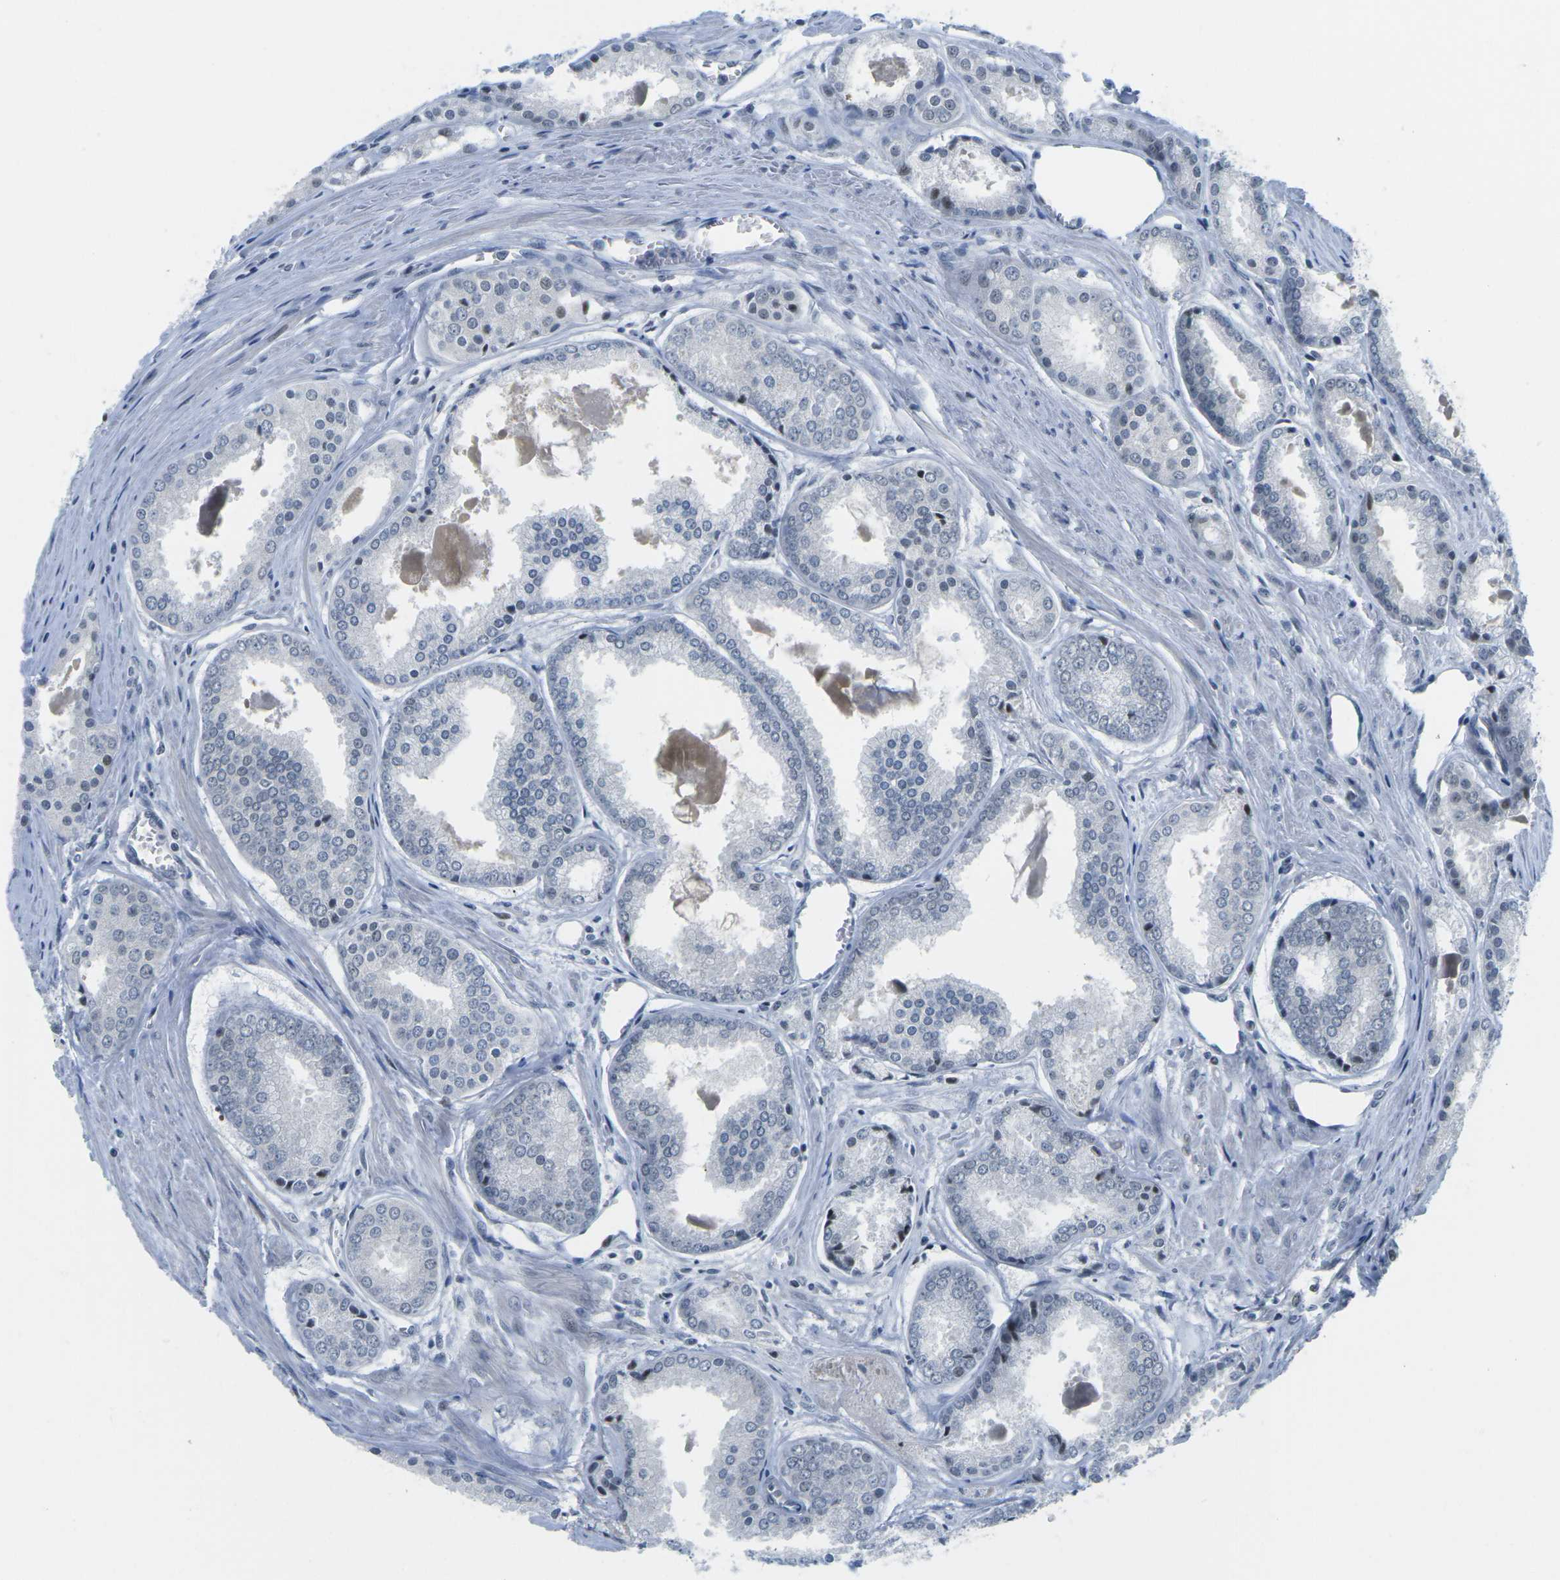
{"staining": {"intensity": "weak", "quantity": "<25%", "location": "nuclear"}, "tissue": "prostate cancer", "cell_type": "Tumor cells", "image_type": "cancer", "snomed": [{"axis": "morphology", "description": "Adenocarcinoma, Low grade"}, {"axis": "topography", "description": "Prostate"}], "caption": "Human prostate cancer (adenocarcinoma (low-grade)) stained for a protein using IHC shows no positivity in tumor cells.", "gene": "PRPF8", "patient": {"sex": "male", "age": 64}}